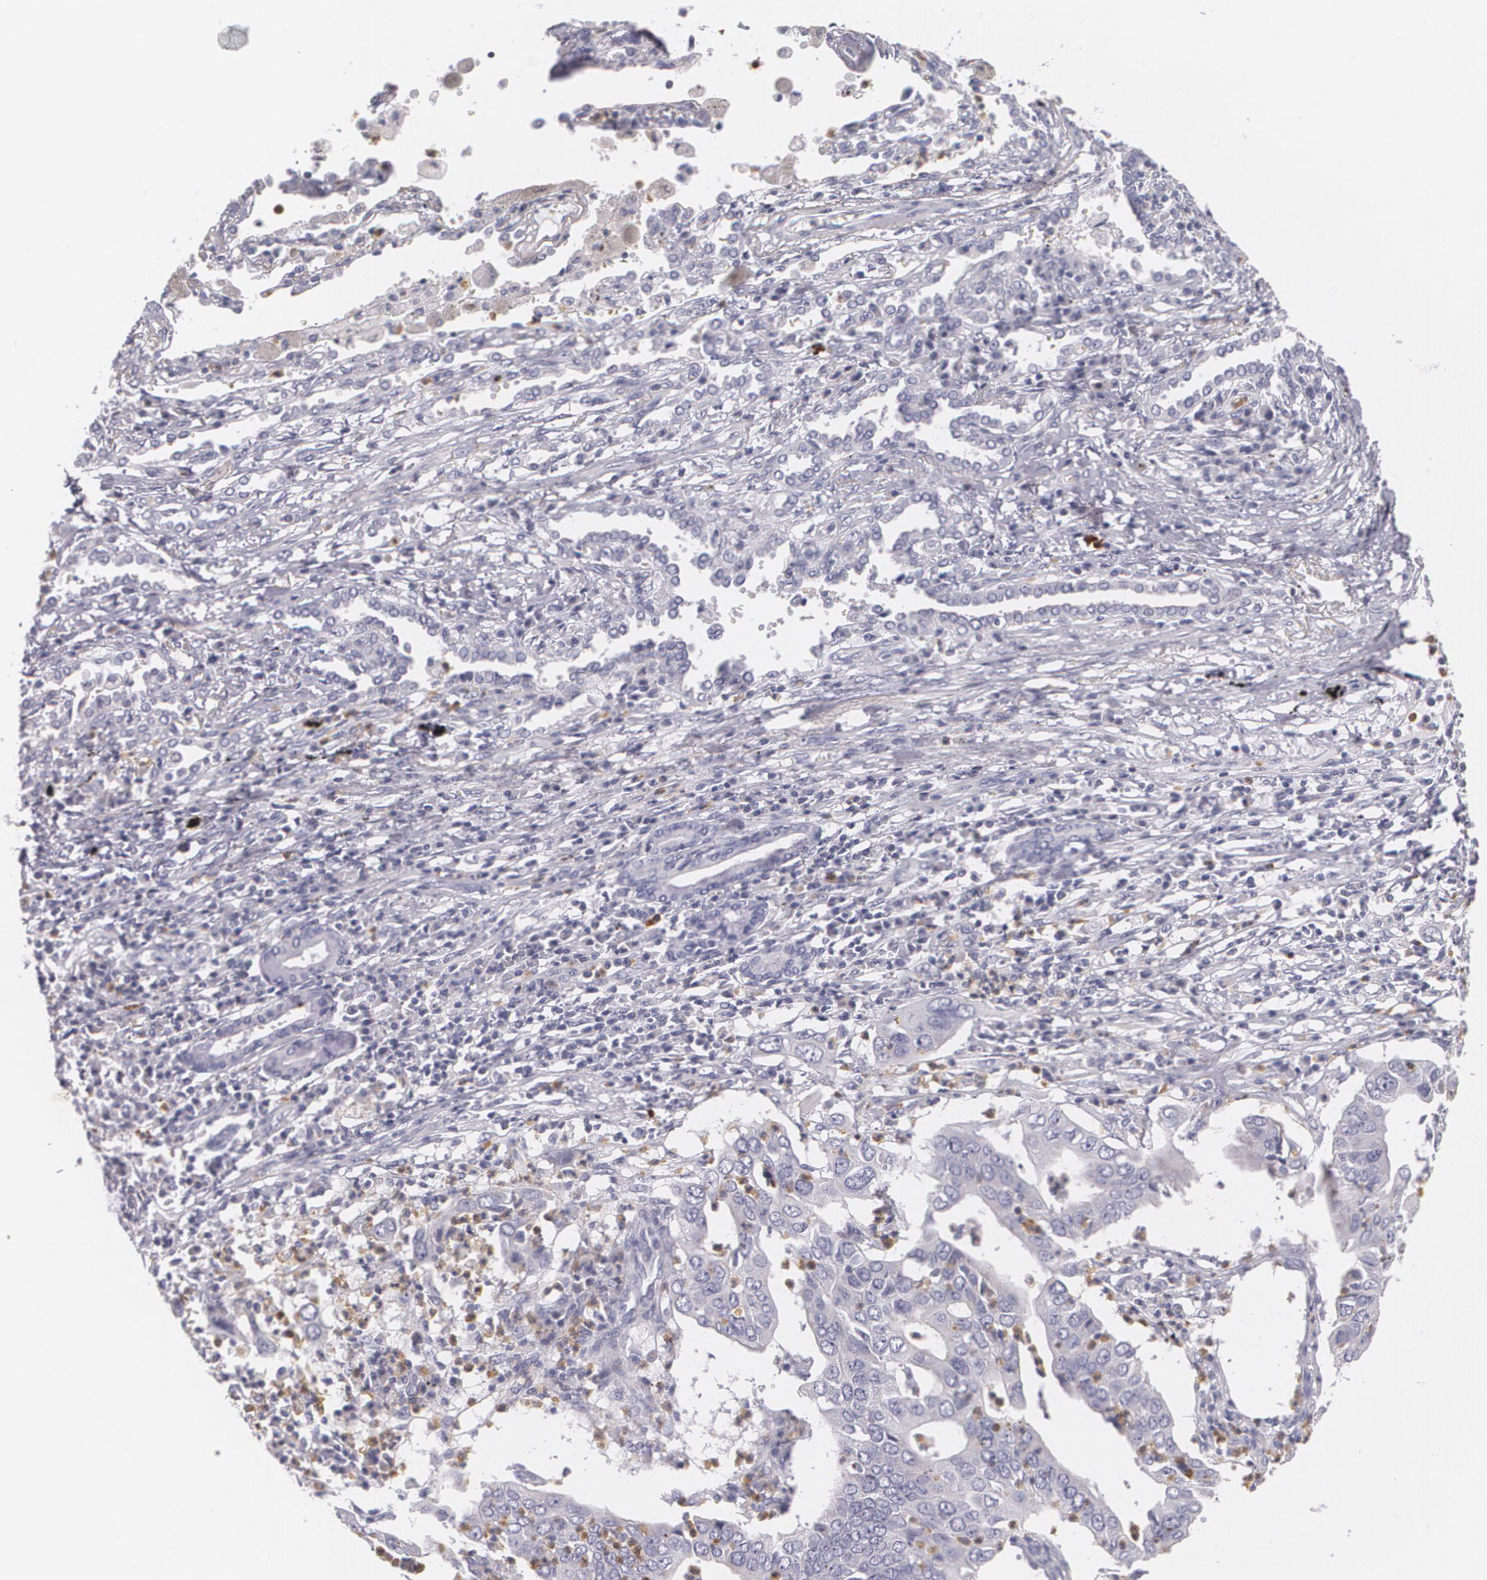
{"staining": {"intensity": "negative", "quantity": "none", "location": "none"}, "tissue": "lung cancer", "cell_type": "Tumor cells", "image_type": "cancer", "snomed": [{"axis": "morphology", "description": "Adenocarcinoma, NOS"}, {"axis": "topography", "description": "Lung"}], "caption": "Tumor cells are negative for protein expression in human lung cancer (adenocarcinoma).", "gene": "FAM181A", "patient": {"sex": "male", "age": 48}}